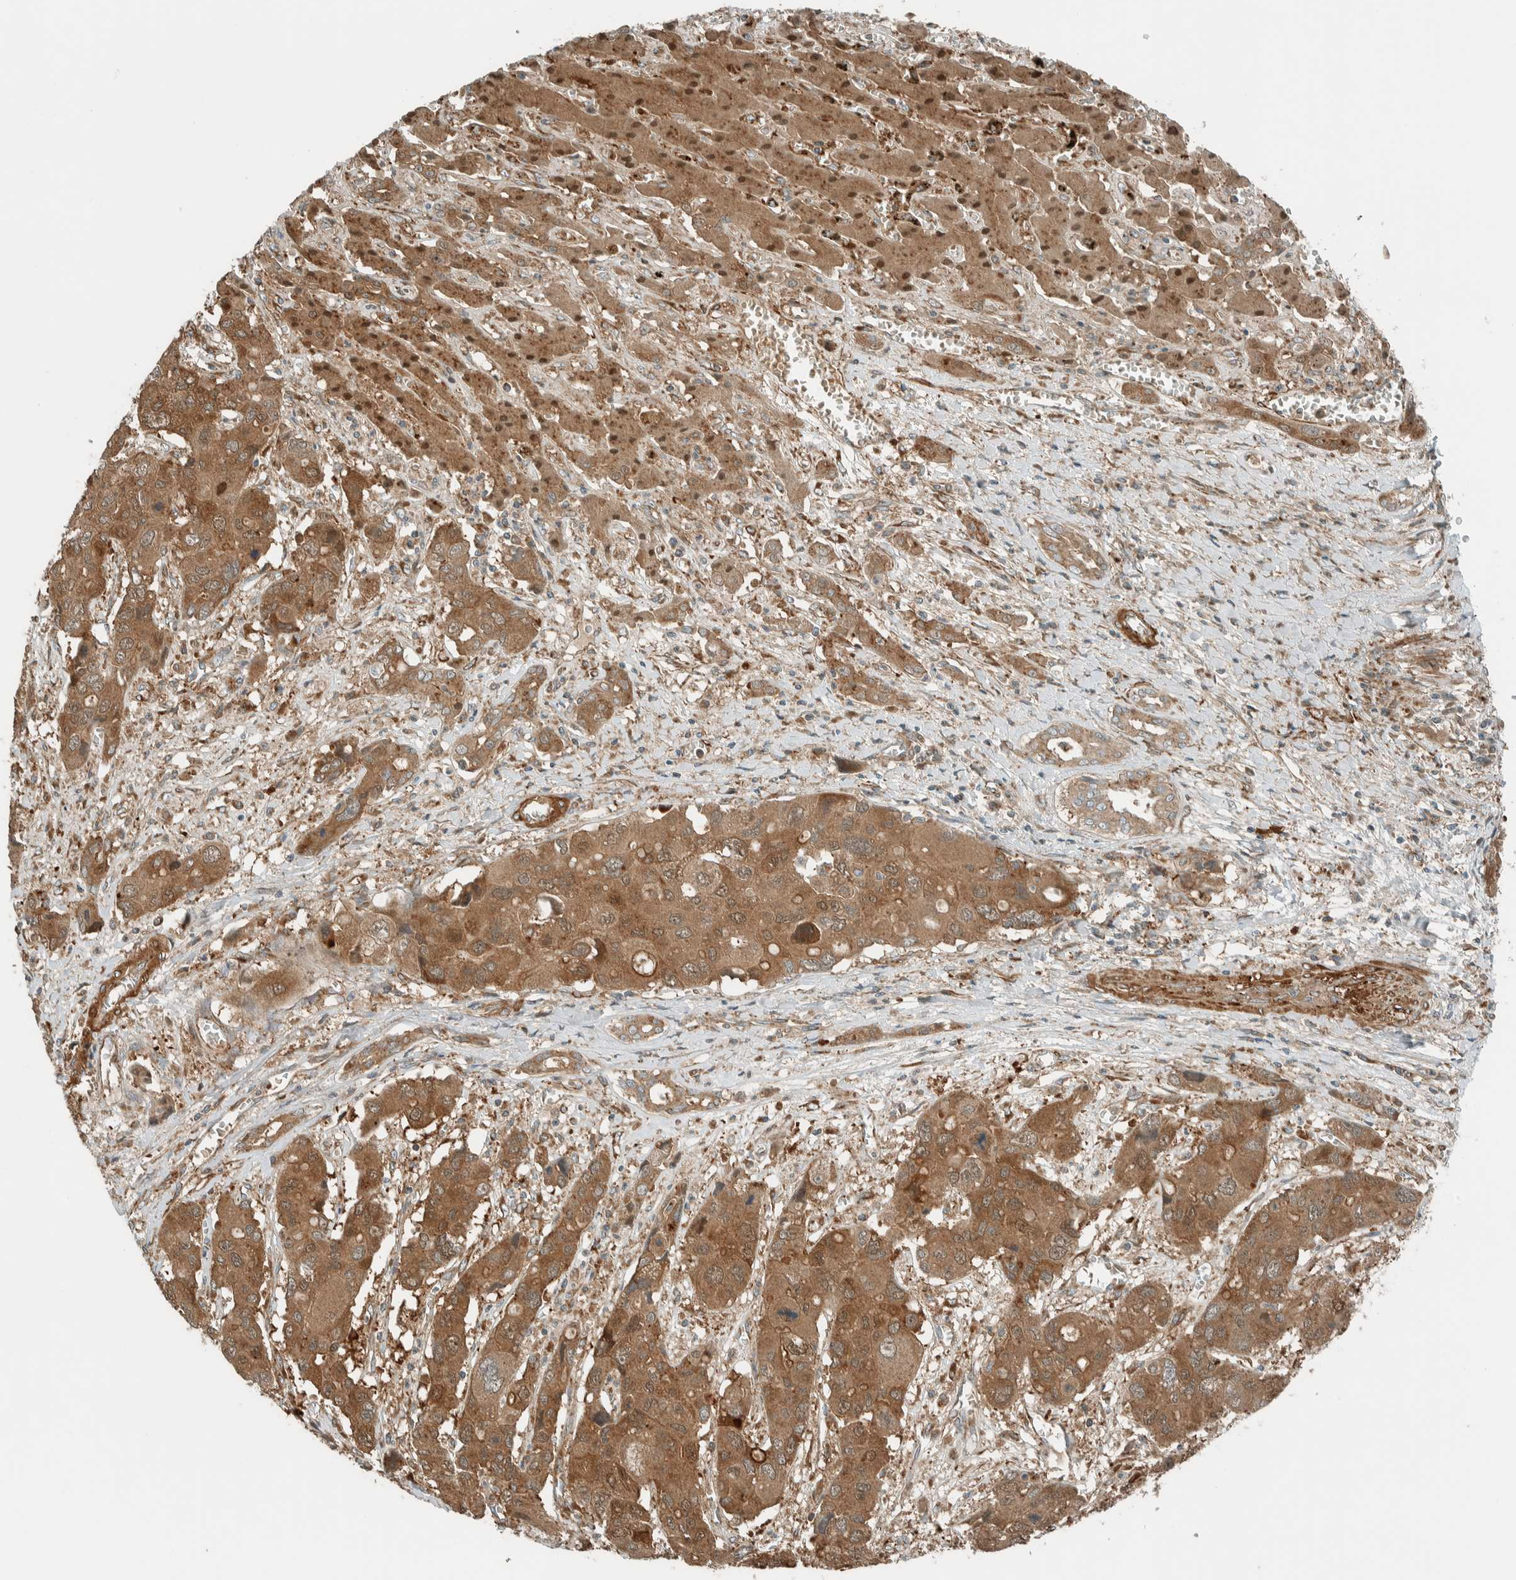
{"staining": {"intensity": "moderate", "quantity": ">75%", "location": "cytoplasmic/membranous"}, "tissue": "liver cancer", "cell_type": "Tumor cells", "image_type": "cancer", "snomed": [{"axis": "morphology", "description": "Cholangiocarcinoma"}, {"axis": "topography", "description": "Liver"}], "caption": "Brown immunohistochemical staining in human liver cancer (cholangiocarcinoma) exhibits moderate cytoplasmic/membranous expression in about >75% of tumor cells. The staining was performed using DAB, with brown indicating positive protein expression. Nuclei are stained blue with hematoxylin.", "gene": "EXOC7", "patient": {"sex": "male", "age": 67}}